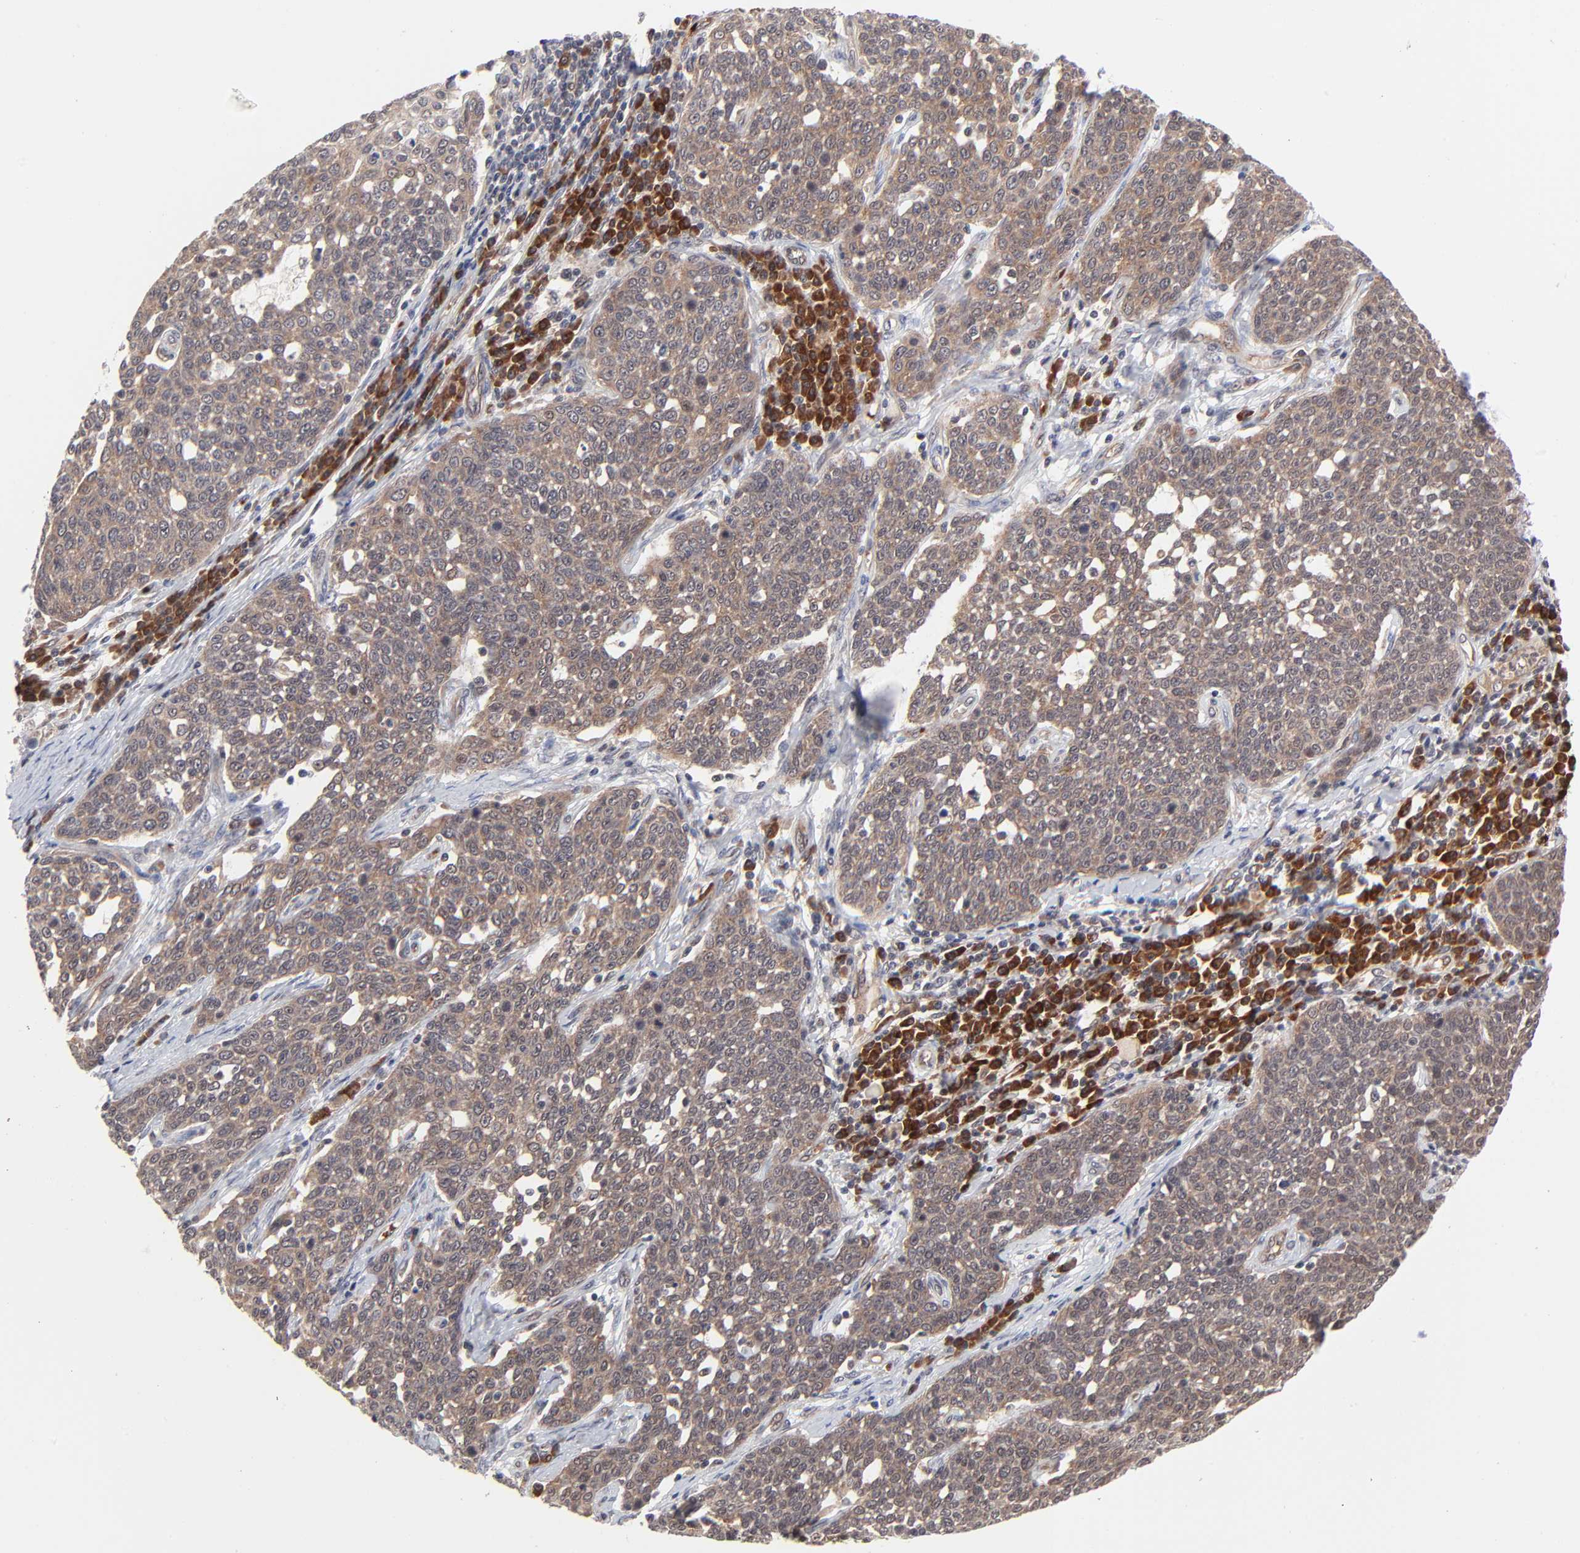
{"staining": {"intensity": "moderate", "quantity": ">75%", "location": "cytoplasmic/membranous"}, "tissue": "cervical cancer", "cell_type": "Tumor cells", "image_type": "cancer", "snomed": [{"axis": "morphology", "description": "Squamous cell carcinoma, NOS"}, {"axis": "topography", "description": "Cervix"}], "caption": "This is an image of IHC staining of cervical cancer, which shows moderate expression in the cytoplasmic/membranous of tumor cells.", "gene": "CASP10", "patient": {"sex": "female", "age": 34}}